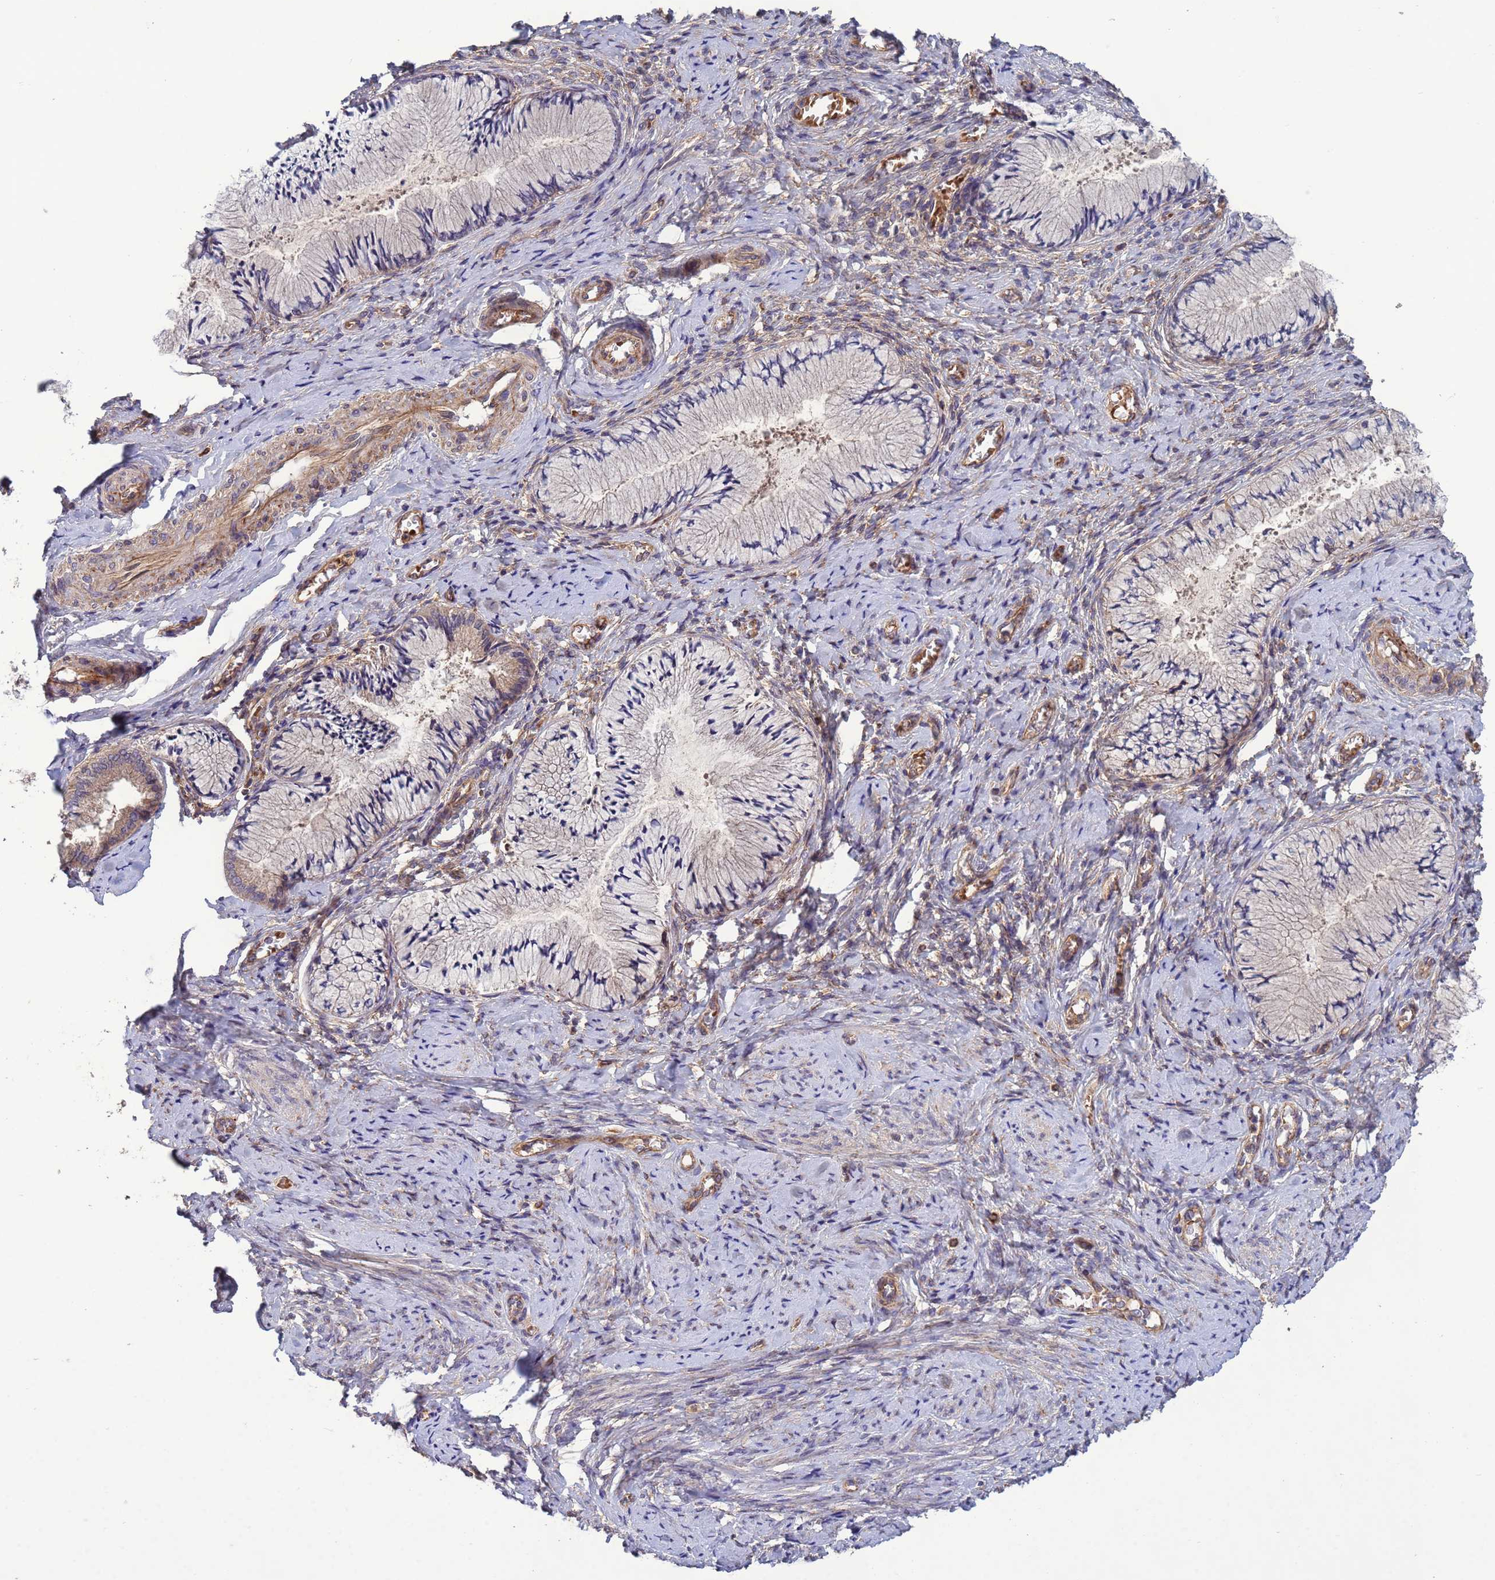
{"staining": {"intensity": "weak", "quantity": "<25%", "location": "cytoplasmic/membranous"}, "tissue": "cervix", "cell_type": "Glandular cells", "image_type": "normal", "snomed": [{"axis": "morphology", "description": "Normal tissue, NOS"}, {"axis": "topography", "description": "Cervix"}], "caption": "This micrograph is of normal cervix stained with IHC to label a protein in brown with the nuclei are counter-stained blue. There is no positivity in glandular cells.", "gene": "RAB10", "patient": {"sex": "female", "age": 42}}